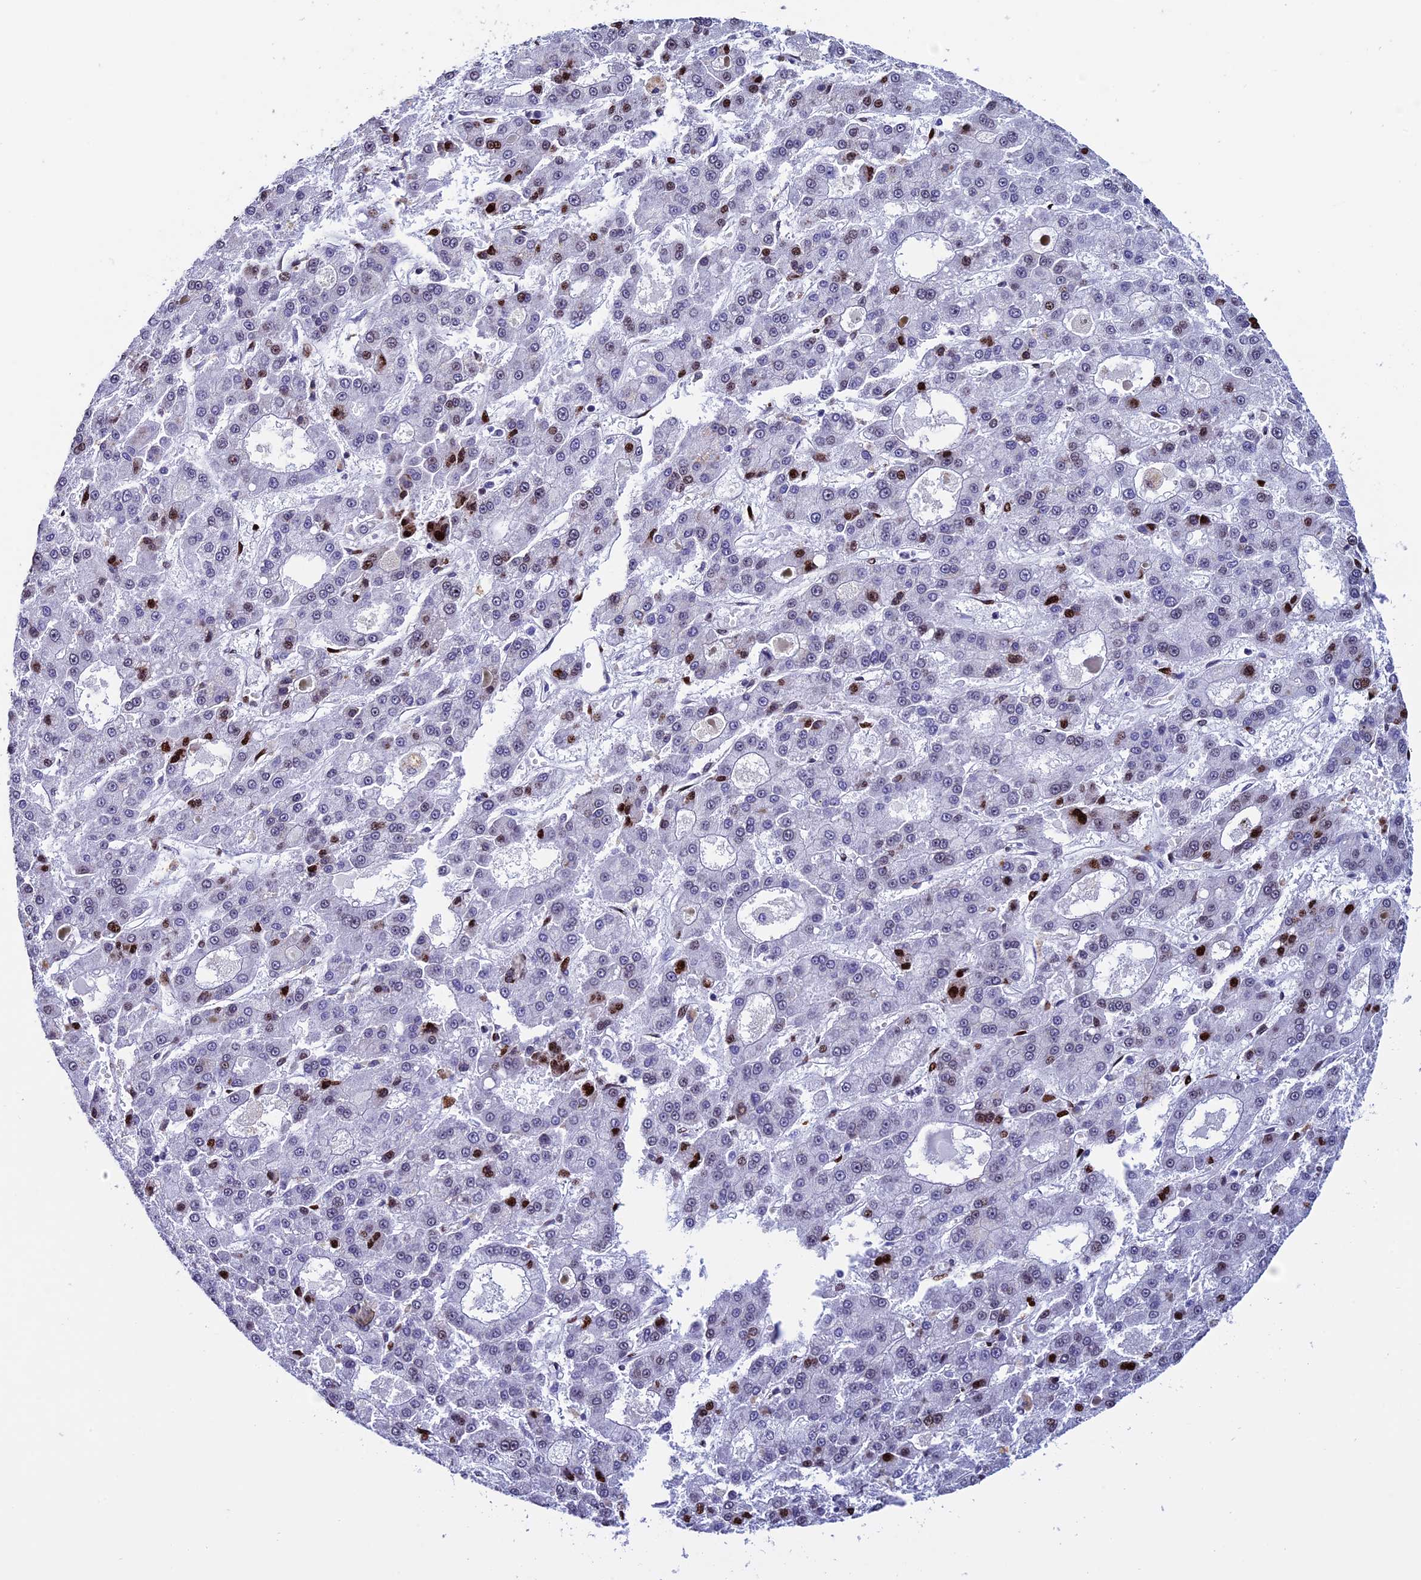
{"staining": {"intensity": "strong", "quantity": "<25%", "location": "nuclear"}, "tissue": "liver cancer", "cell_type": "Tumor cells", "image_type": "cancer", "snomed": [{"axis": "morphology", "description": "Carcinoma, Hepatocellular, NOS"}, {"axis": "topography", "description": "Liver"}], "caption": "Human liver cancer (hepatocellular carcinoma) stained with a brown dye reveals strong nuclear positive staining in about <25% of tumor cells.", "gene": "BTBD3", "patient": {"sex": "male", "age": 70}}